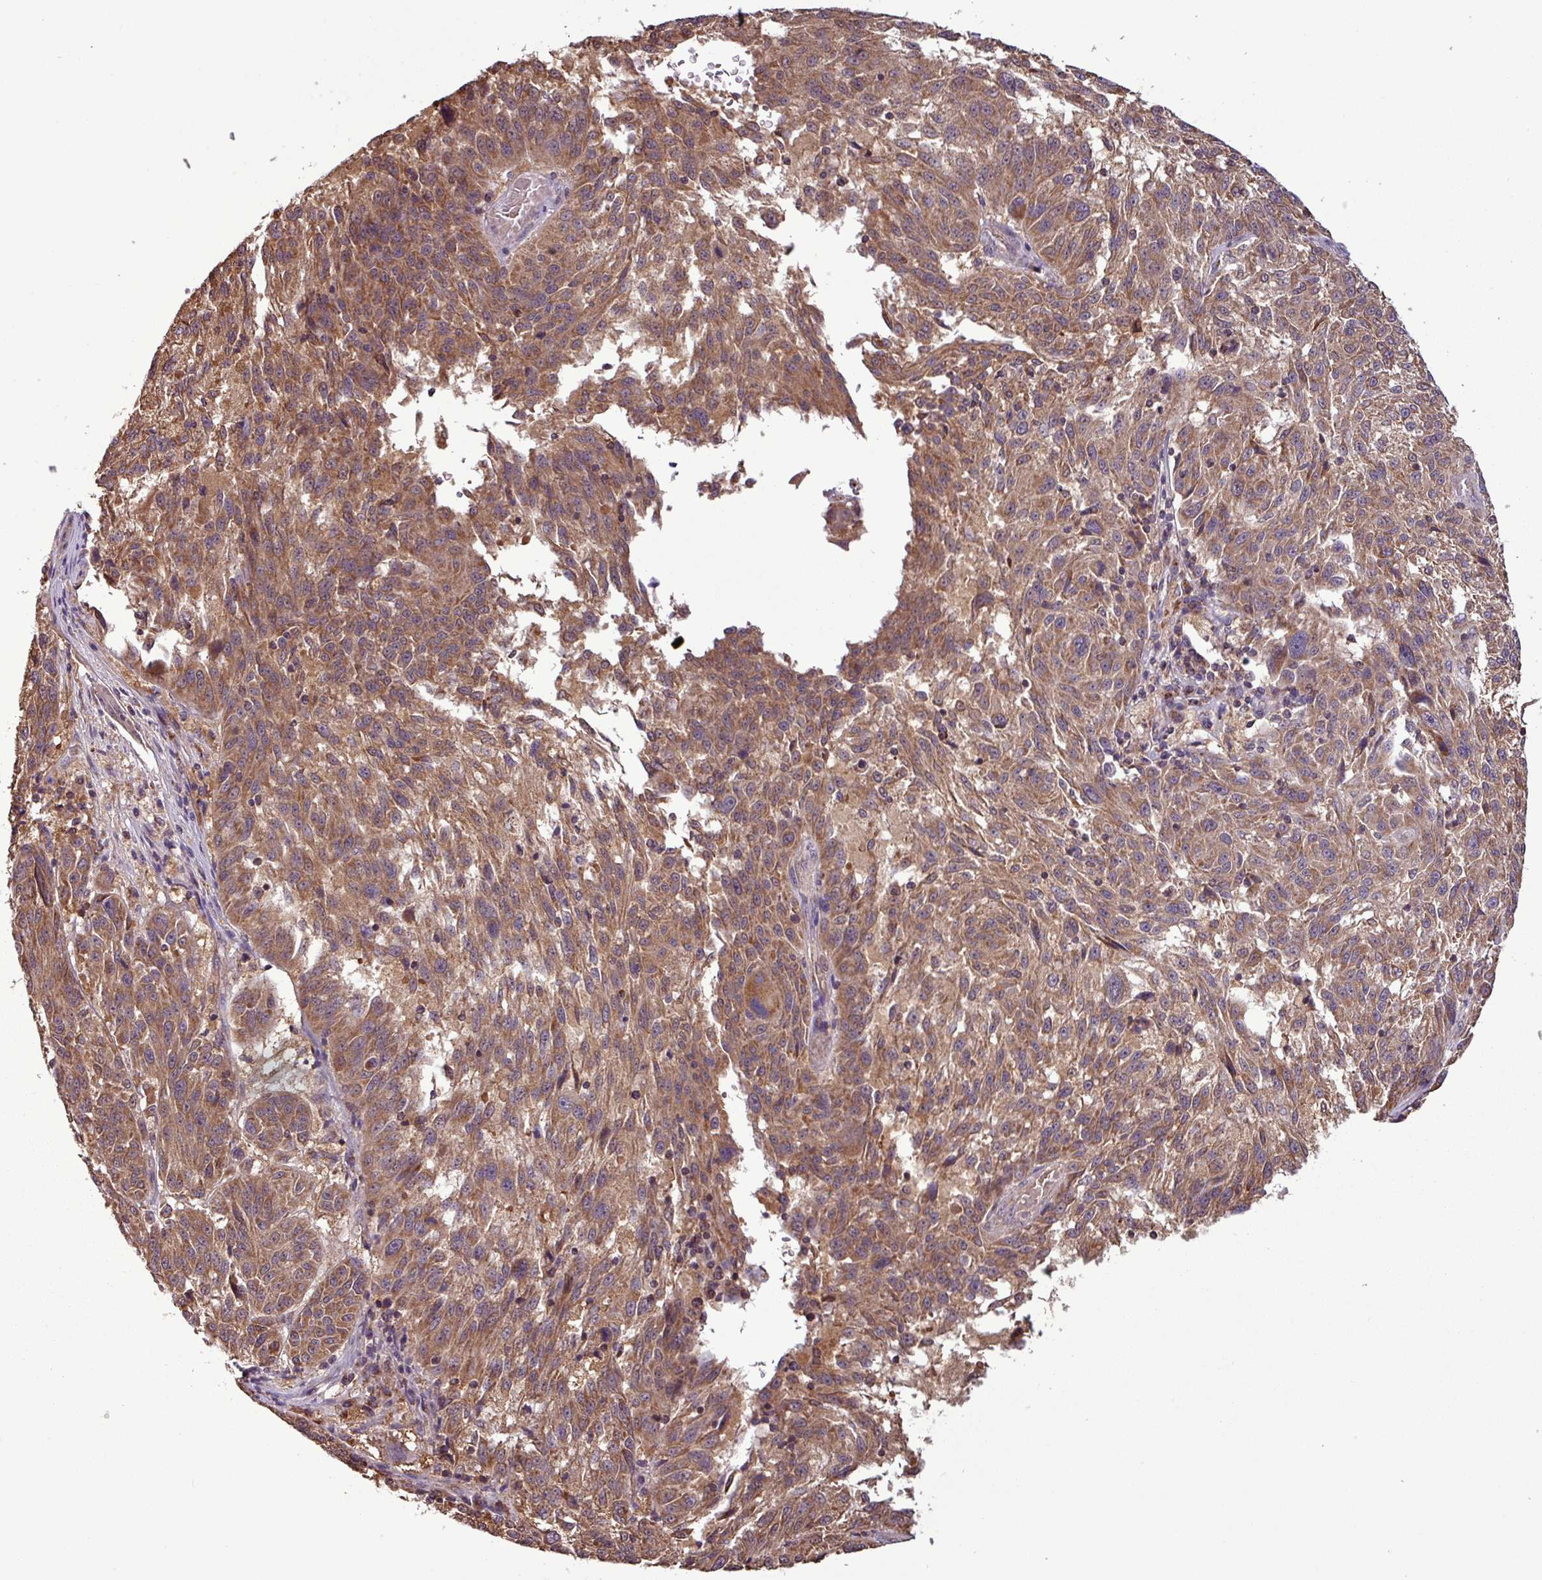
{"staining": {"intensity": "moderate", "quantity": ">75%", "location": "cytoplasmic/membranous"}, "tissue": "melanoma", "cell_type": "Tumor cells", "image_type": "cancer", "snomed": [{"axis": "morphology", "description": "Malignant melanoma, NOS"}, {"axis": "topography", "description": "Skin"}], "caption": "This is an image of immunohistochemistry staining of malignant melanoma, which shows moderate staining in the cytoplasmic/membranous of tumor cells.", "gene": "MCTP2", "patient": {"sex": "male", "age": 53}}